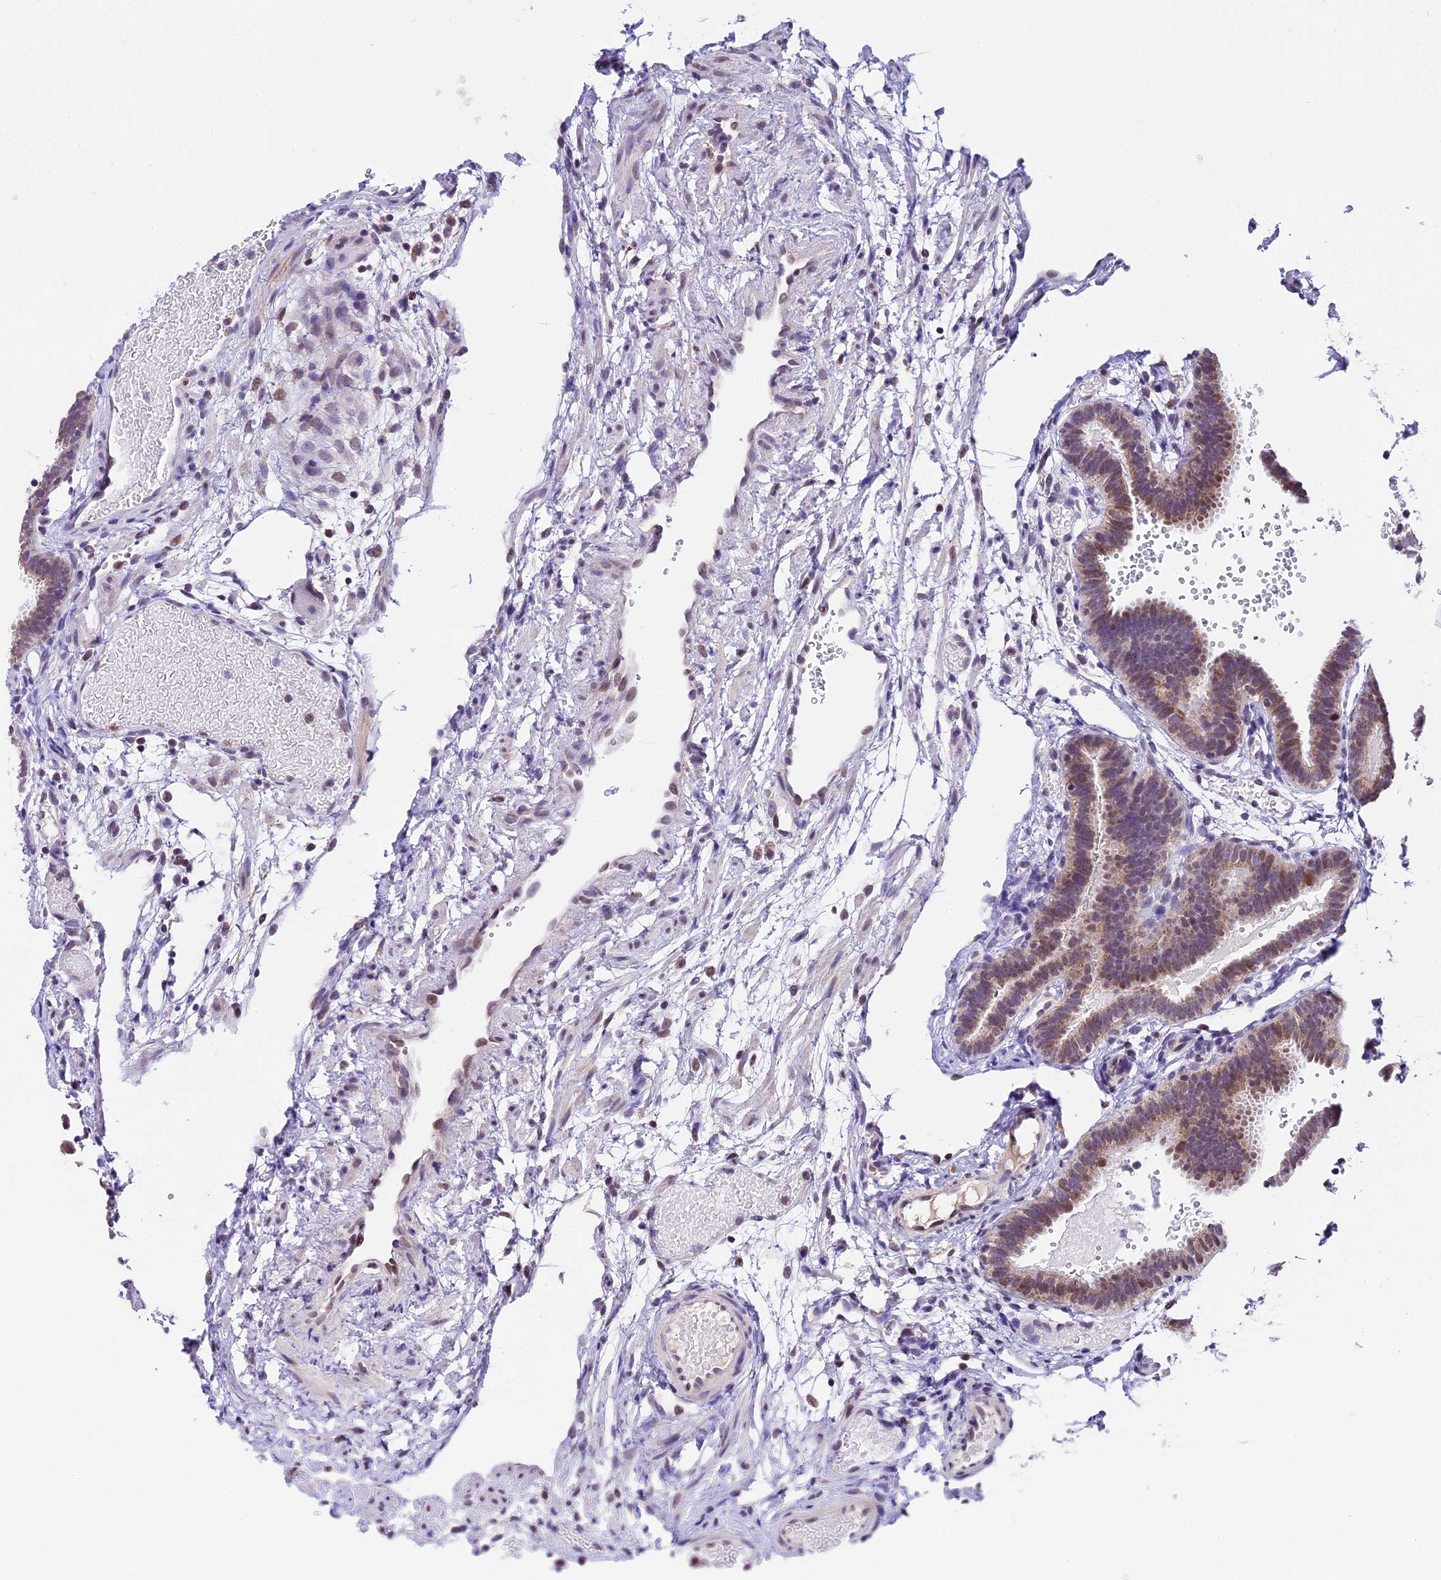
{"staining": {"intensity": "moderate", "quantity": "25%-75%", "location": "cytoplasmic/membranous,nuclear"}, "tissue": "fallopian tube", "cell_type": "Glandular cells", "image_type": "normal", "snomed": [{"axis": "morphology", "description": "Normal tissue, NOS"}, {"axis": "topography", "description": "Fallopian tube"}], "caption": "Human fallopian tube stained with a protein marker demonstrates moderate staining in glandular cells.", "gene": "CARS2", "patient": {"sex": "female", "age": 37}}